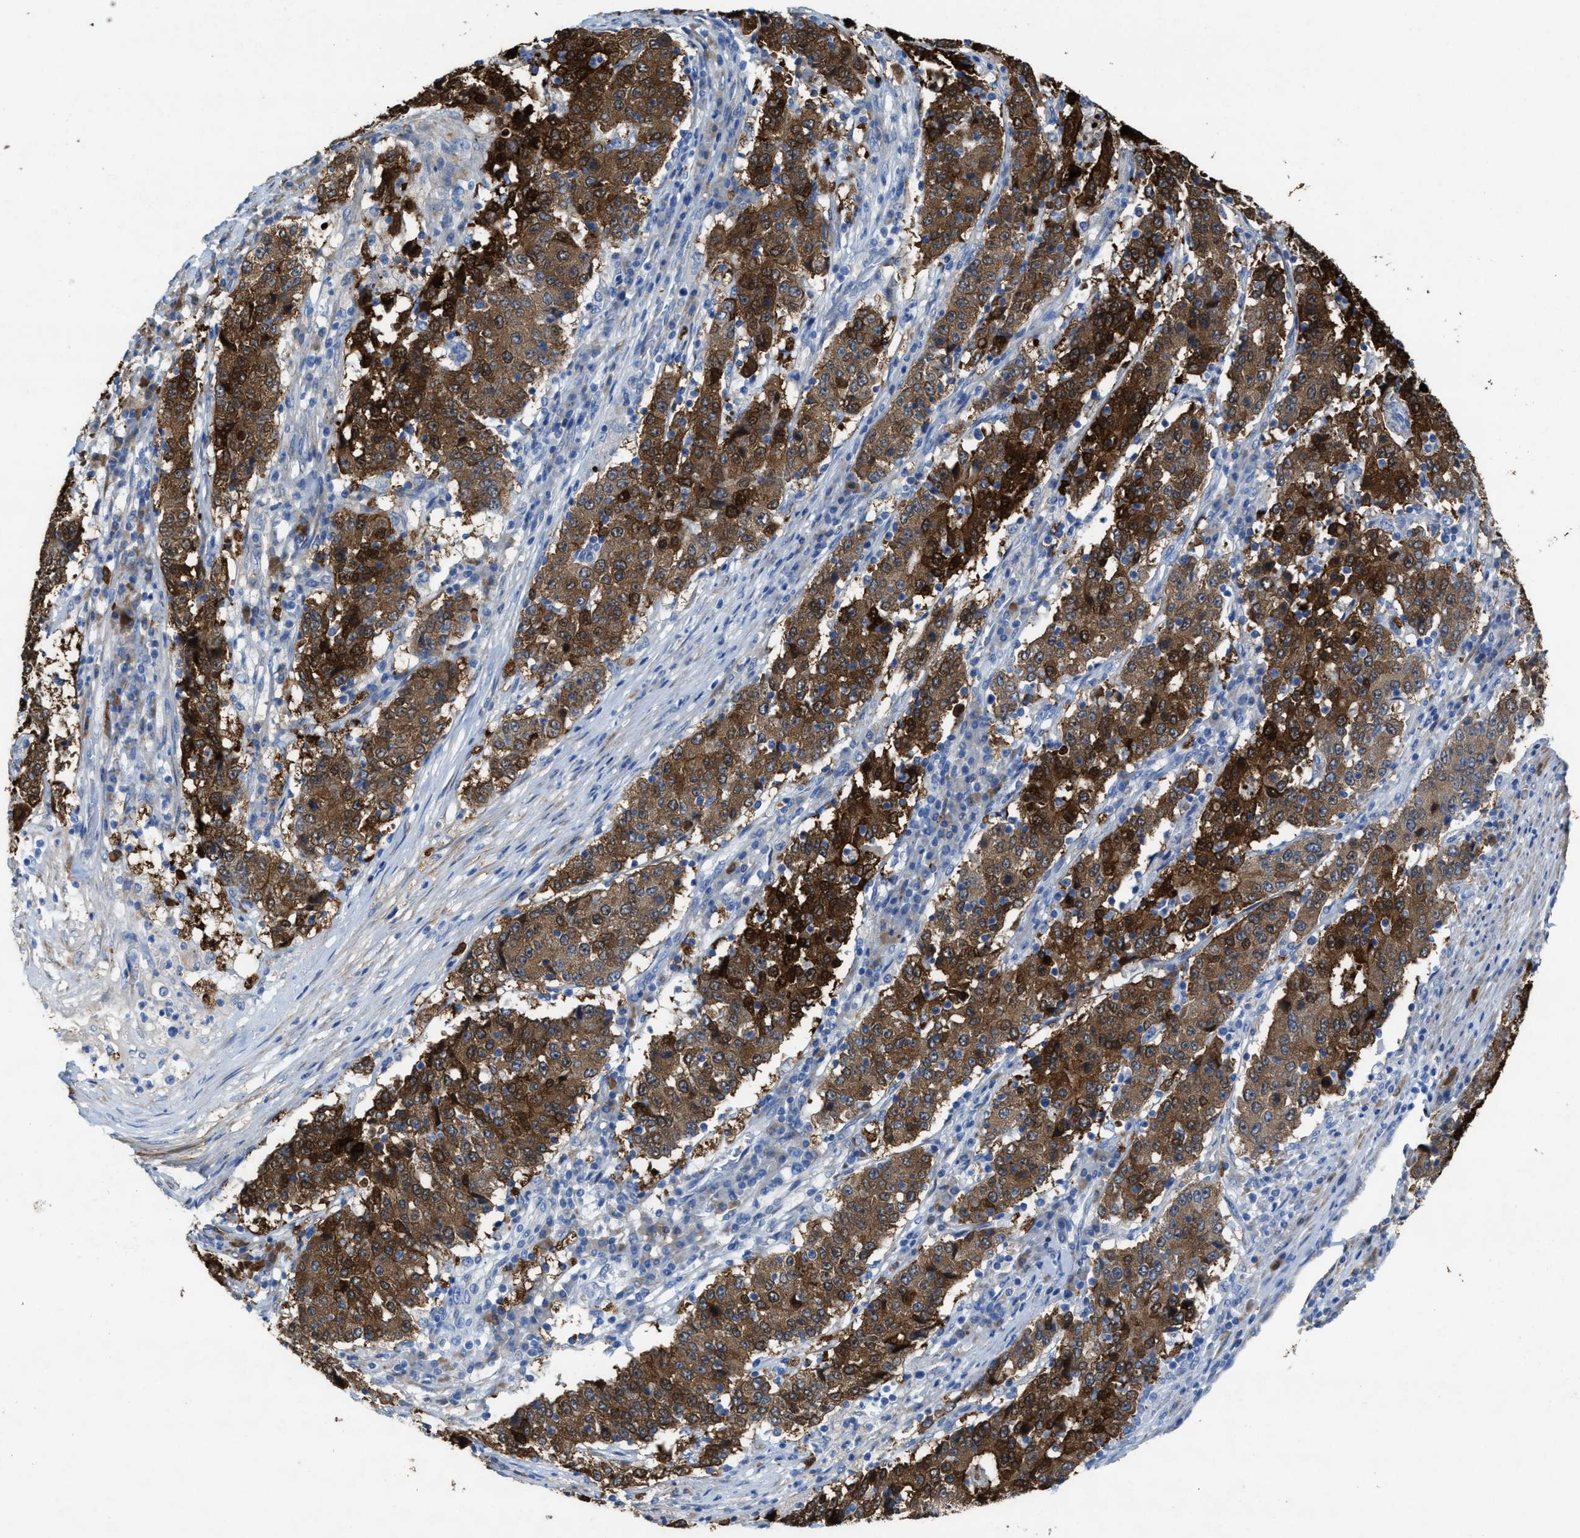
{"staining": {"intensity": "strong", "quantity": ">75%", "location": "cytoplasmic/membranous"}, "tissue": "stomach cancer", "cell_type": "Tumor cells", "image_type": "cancer", "snomed": [{"axis": "morphology", "description": "Adenocarcinoma, NOS"}, {"axis": "topography", "description": "Stomach"}], "caption": "A histopathology image of human stomach cancer stained for a protein reveals strong cytoplasmic/membranous brown staining in tumor cells. Using DAB (3,3'-diaminobenzidine) (brown) and hematoxylin (blue) stains, captured at high magnification using brightfield microscopy.", "gene": "ASS1", "patient": {"sex": "male", "age": 59}}